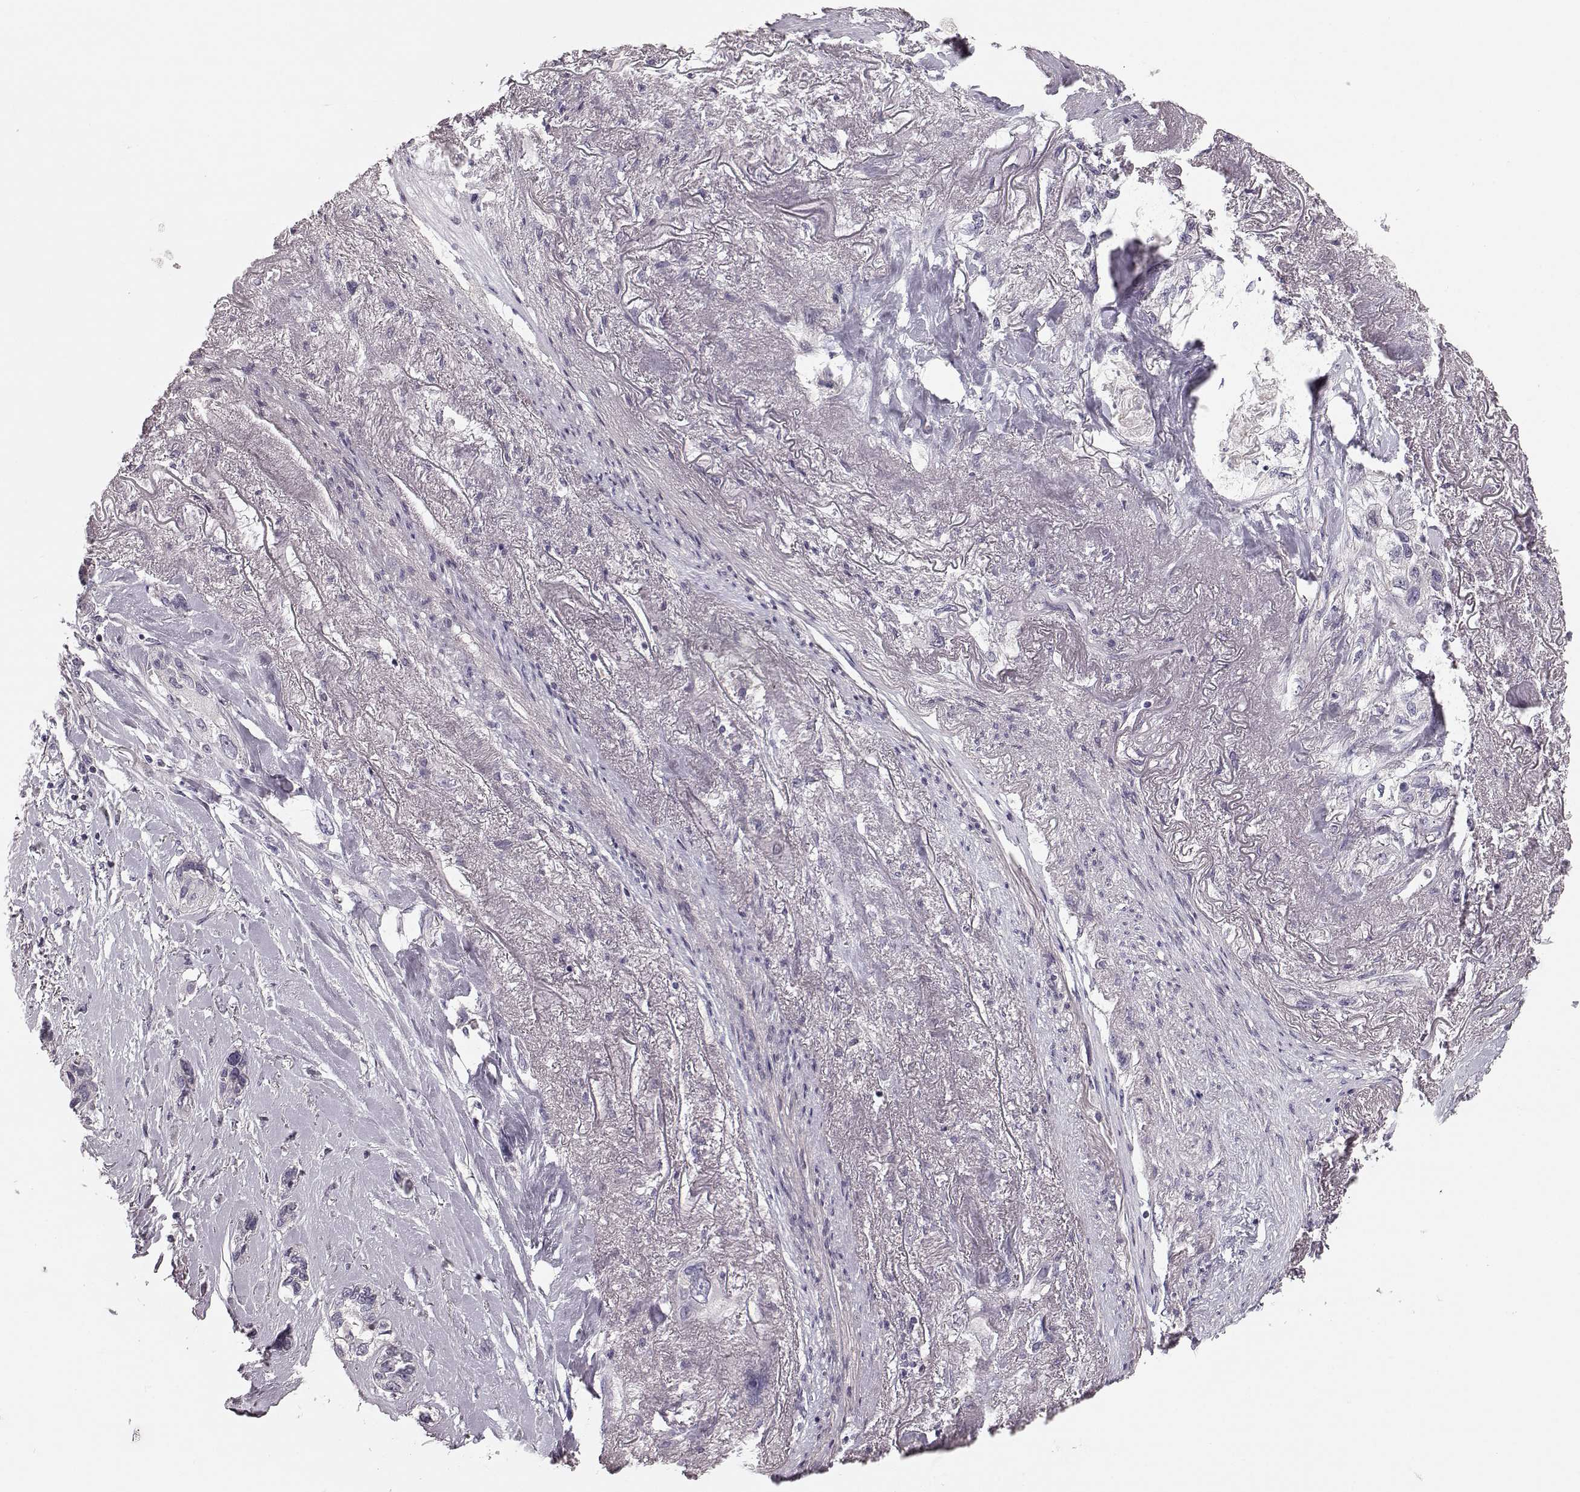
{"staining": {"intensity": "negative", "quantity": "none", "location": "none"}, "tissue": "lung cancer", "cell_type": "Tumor cells", "image_type": "cancer", "snomed": [{"axis": "morphology", "description": "Squamous cell carcinoma, NOS"}, {"axis": "topography", "description": "Lung"}], "caption": "Immunohistochemistry of human squamous cell carcinoma (lung) exhibits no expression in tumor cells.", "gene": "GPR50", "patient": {"sex": "female", "age": 70}}